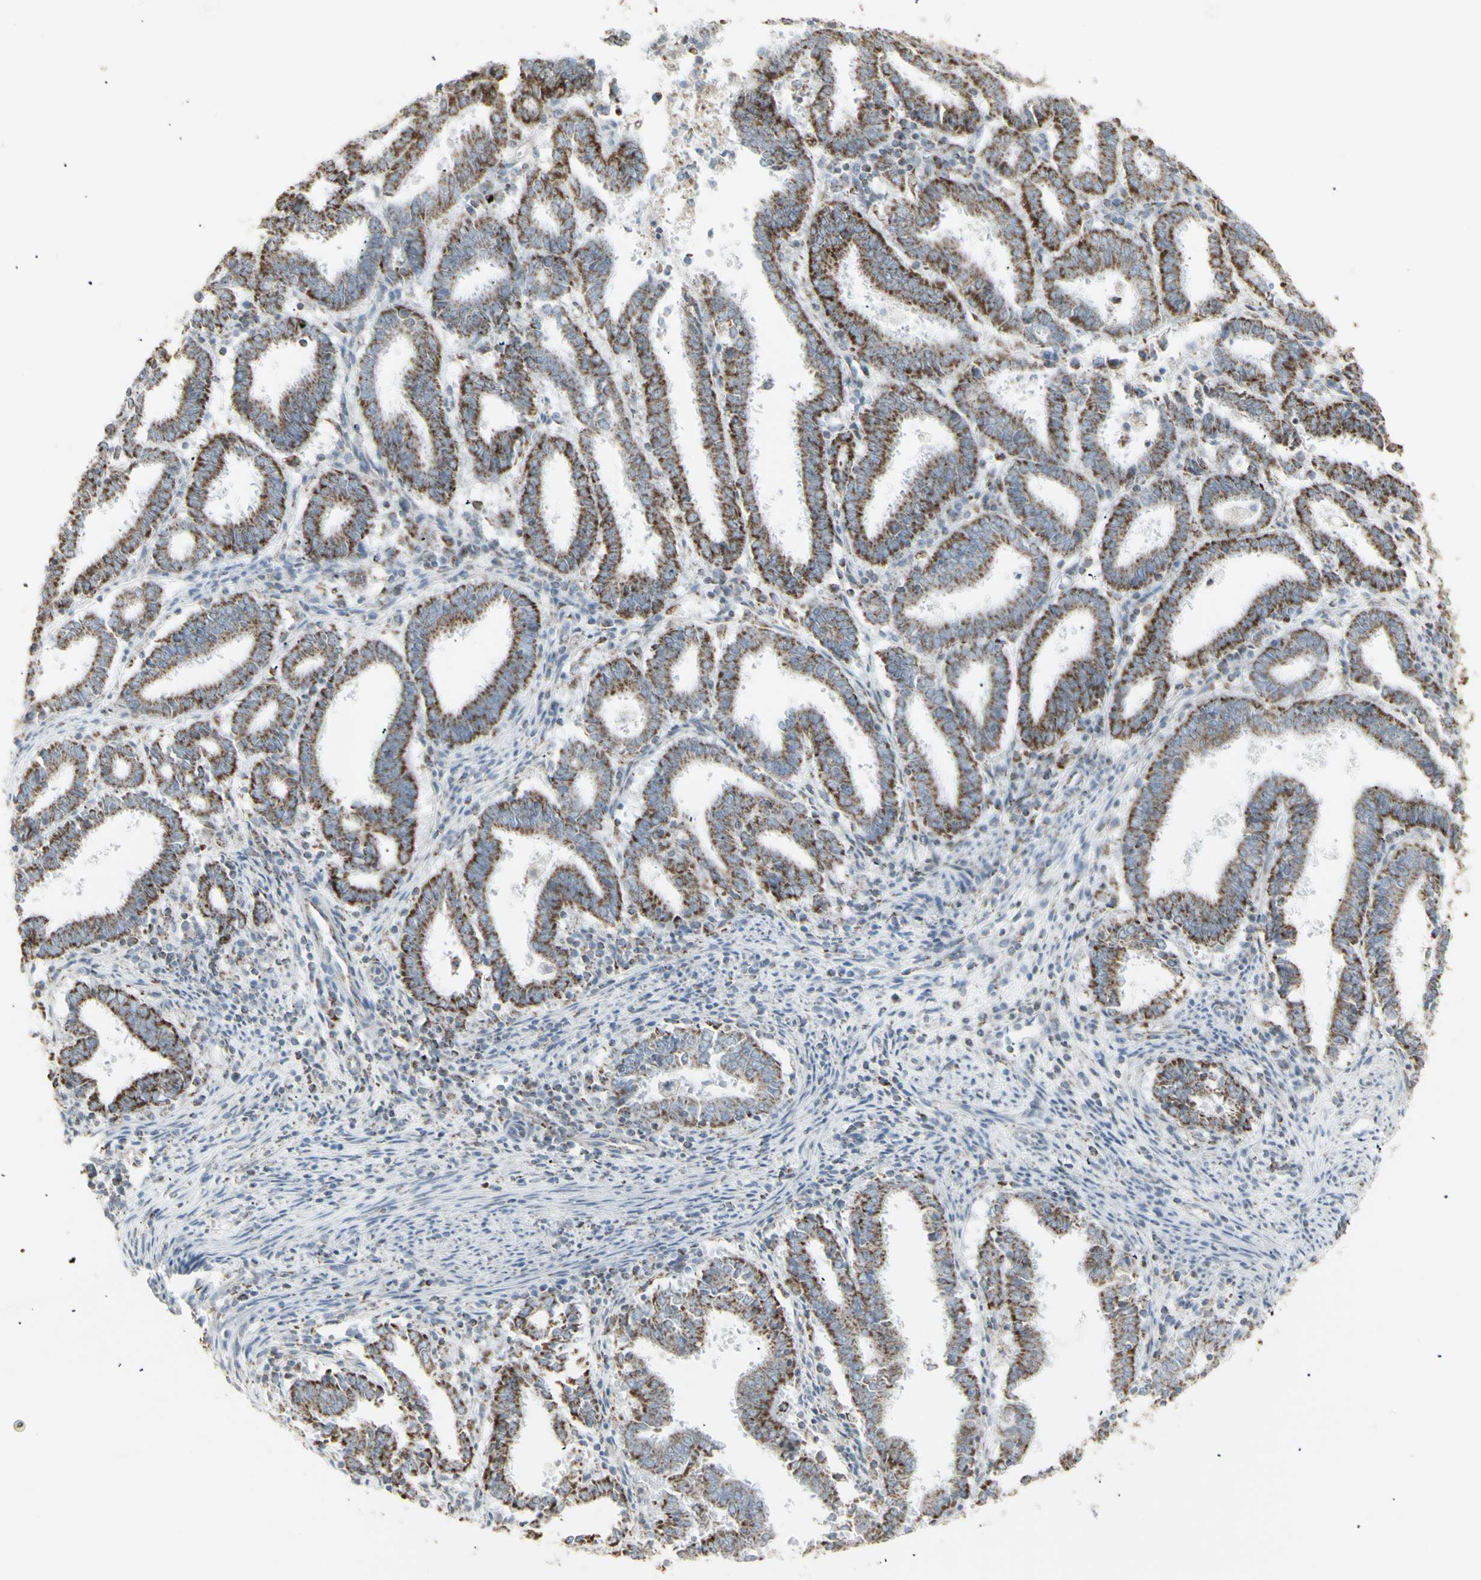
{"staining": {"intensity": "strong", "quantity": ">75%", "location": "cytoplasmic/membranous"}, "tissue": "endometrial cancer", "cell_type": "Tumor cells", "image_type": "cancer", "snomed": [{"axis": "morphology", "description": "Adenocarcinoma, NOS"}, {"axis": "topography", "description": "Uterus"}], "caption": "A brown stain labels strong cytoplasmic/membranous staining of a protein in endometrial adenocarcinoma tumor cells. Nuclei are stained in blue.", "gene": "PLGRKT", "patient": {"sex": "female", "age": 83}}